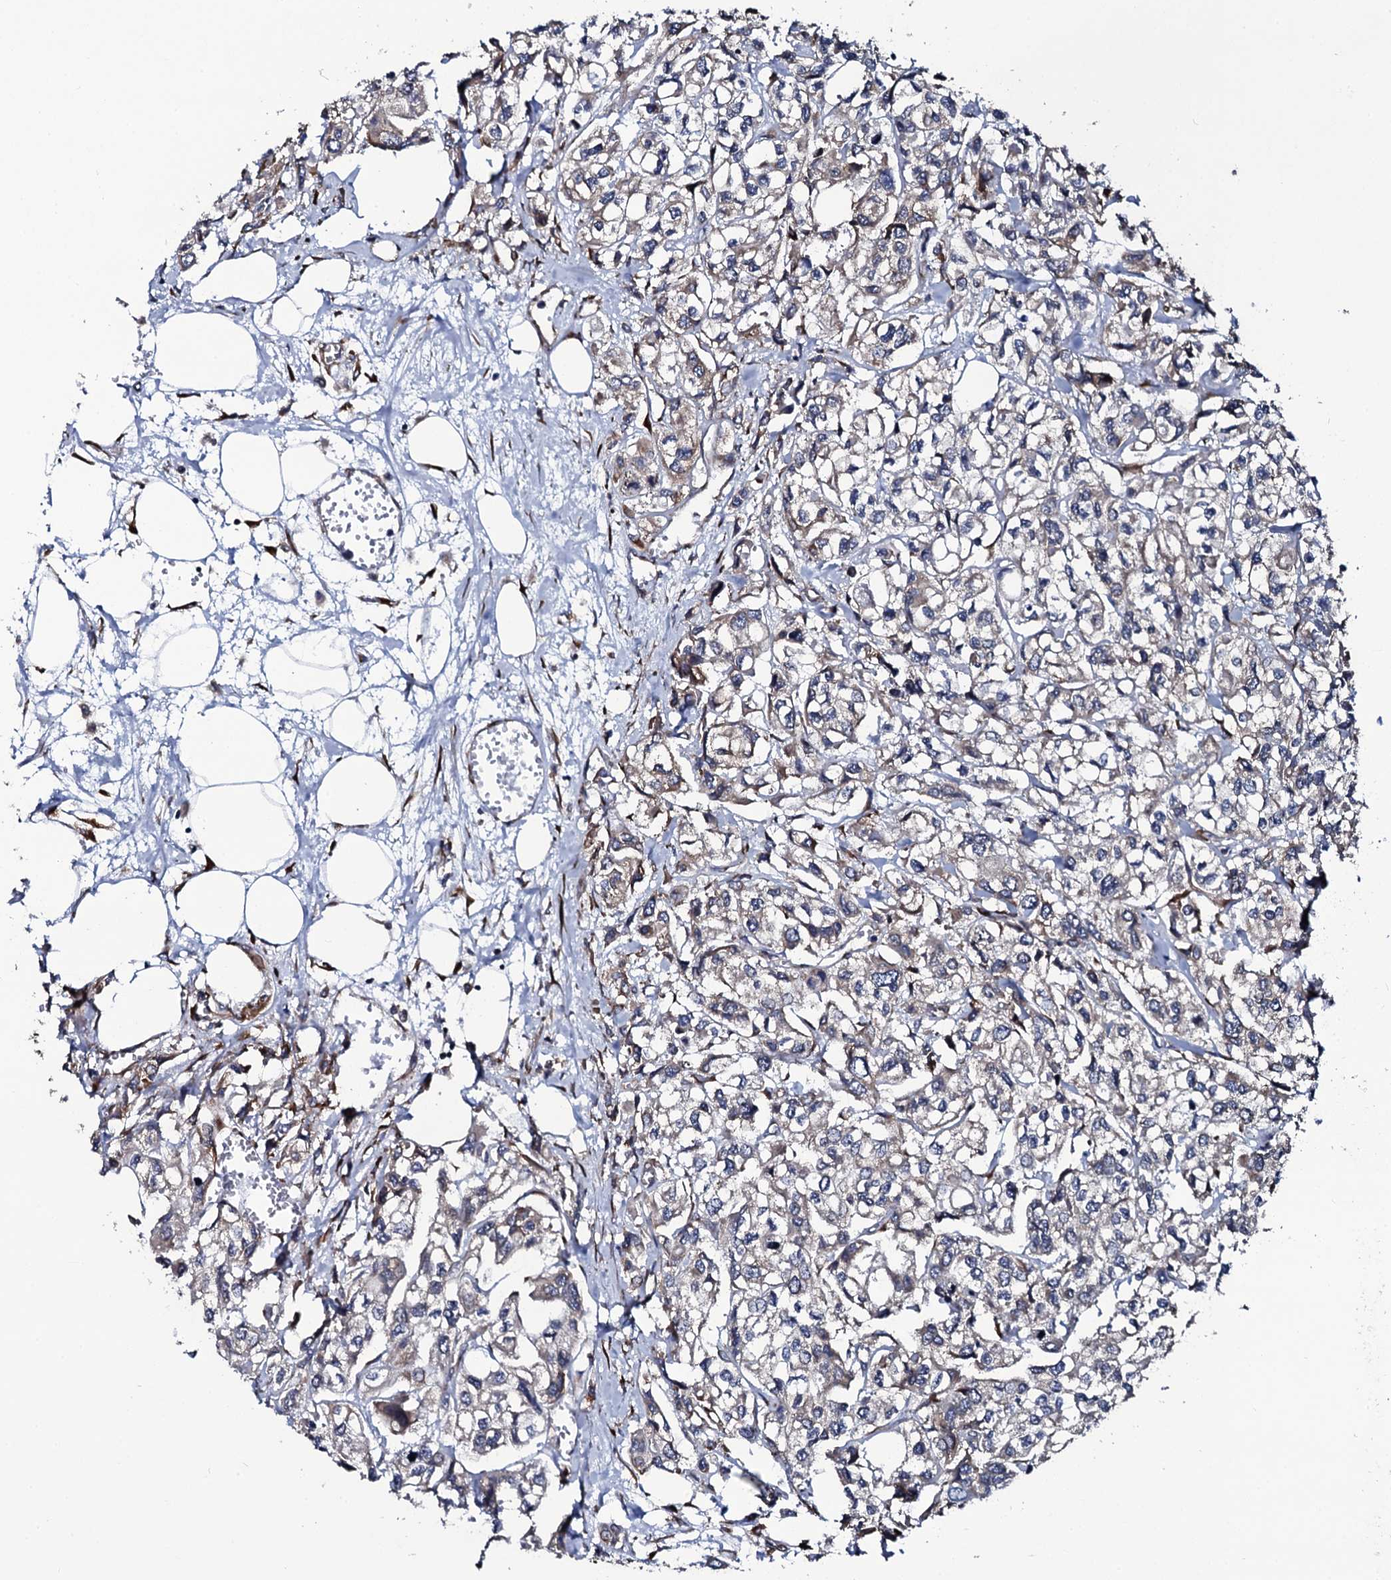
{"staining": {"intensity": "moderate", "quantity": "<25%", "location": "cytoplasmic/membranous"}, "tissue": "urothelial cancer", "cell_type": "Tumor cells", "image_type": "cancer", "snomed": [{"axis": "morphology", "description": "Urothelial carcinoma, High grade"}, {"axis": "topography", "description": "Urinary bladder"}], "caption": "Immunohistochemical staining of human urothelial carcinoma (high-grade) displays moderate cytoplasmic/membranous protein positivity in approximately <25% of tumor cells.", "gene": "SPTY2D1", "patient": {"sex": "male", "age": 67}}